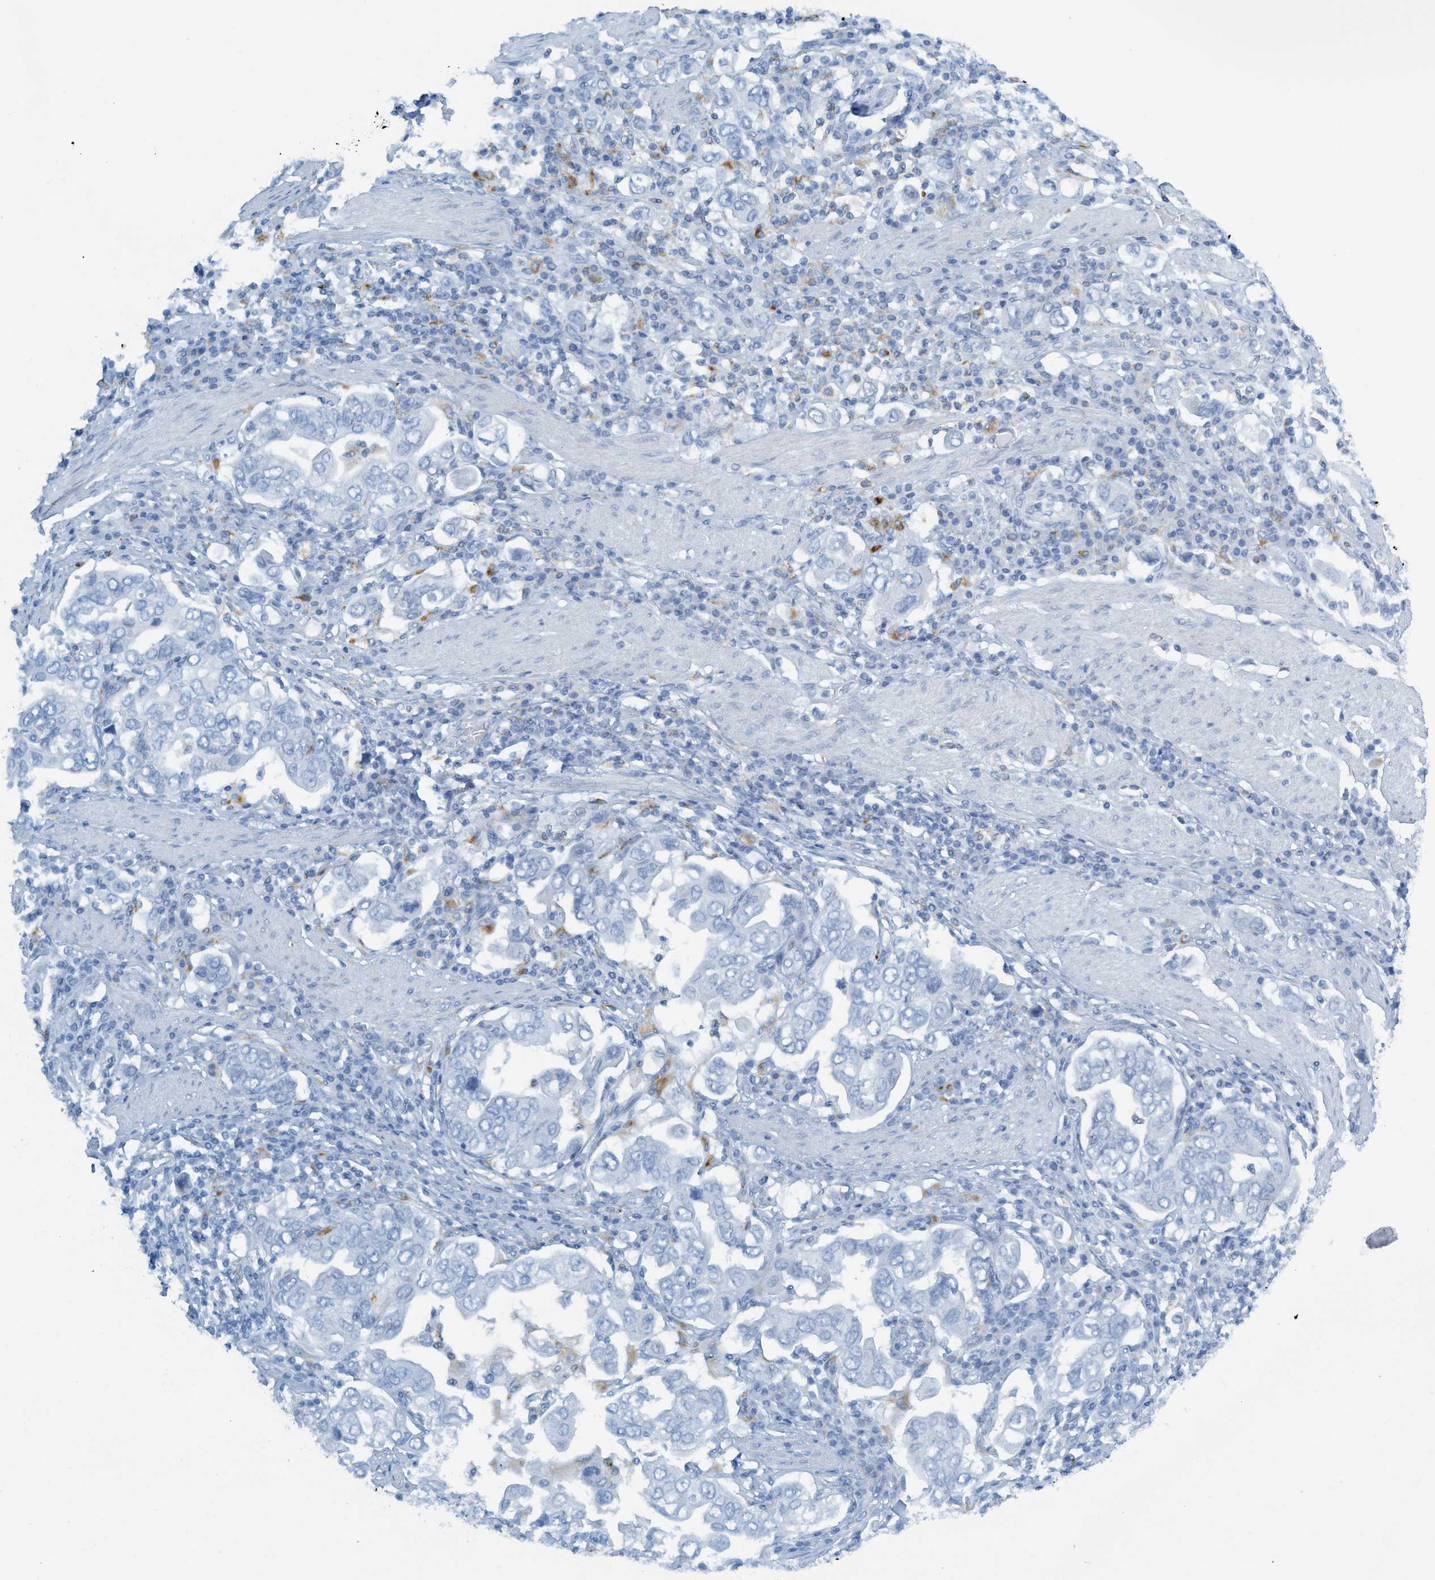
{"staining": {"intensity": "negative", "quantity": "none", "location": "none"}, "tissue": "stomach cancer", "cell_type": "Tumor cells", "image_type": "cancer", "snomed": [{"axis": "morphology", "description": "Adenocarcinoma, NOS"}, {"axis": "topography", "description": "Stomach, upper"}], "caption": "Stomach adenocarcinoma stained for a protein using IHC exhibits no staining tumor cells.", "gene": "C21orf62", "patient": {"sex": "male", "age": 62}}